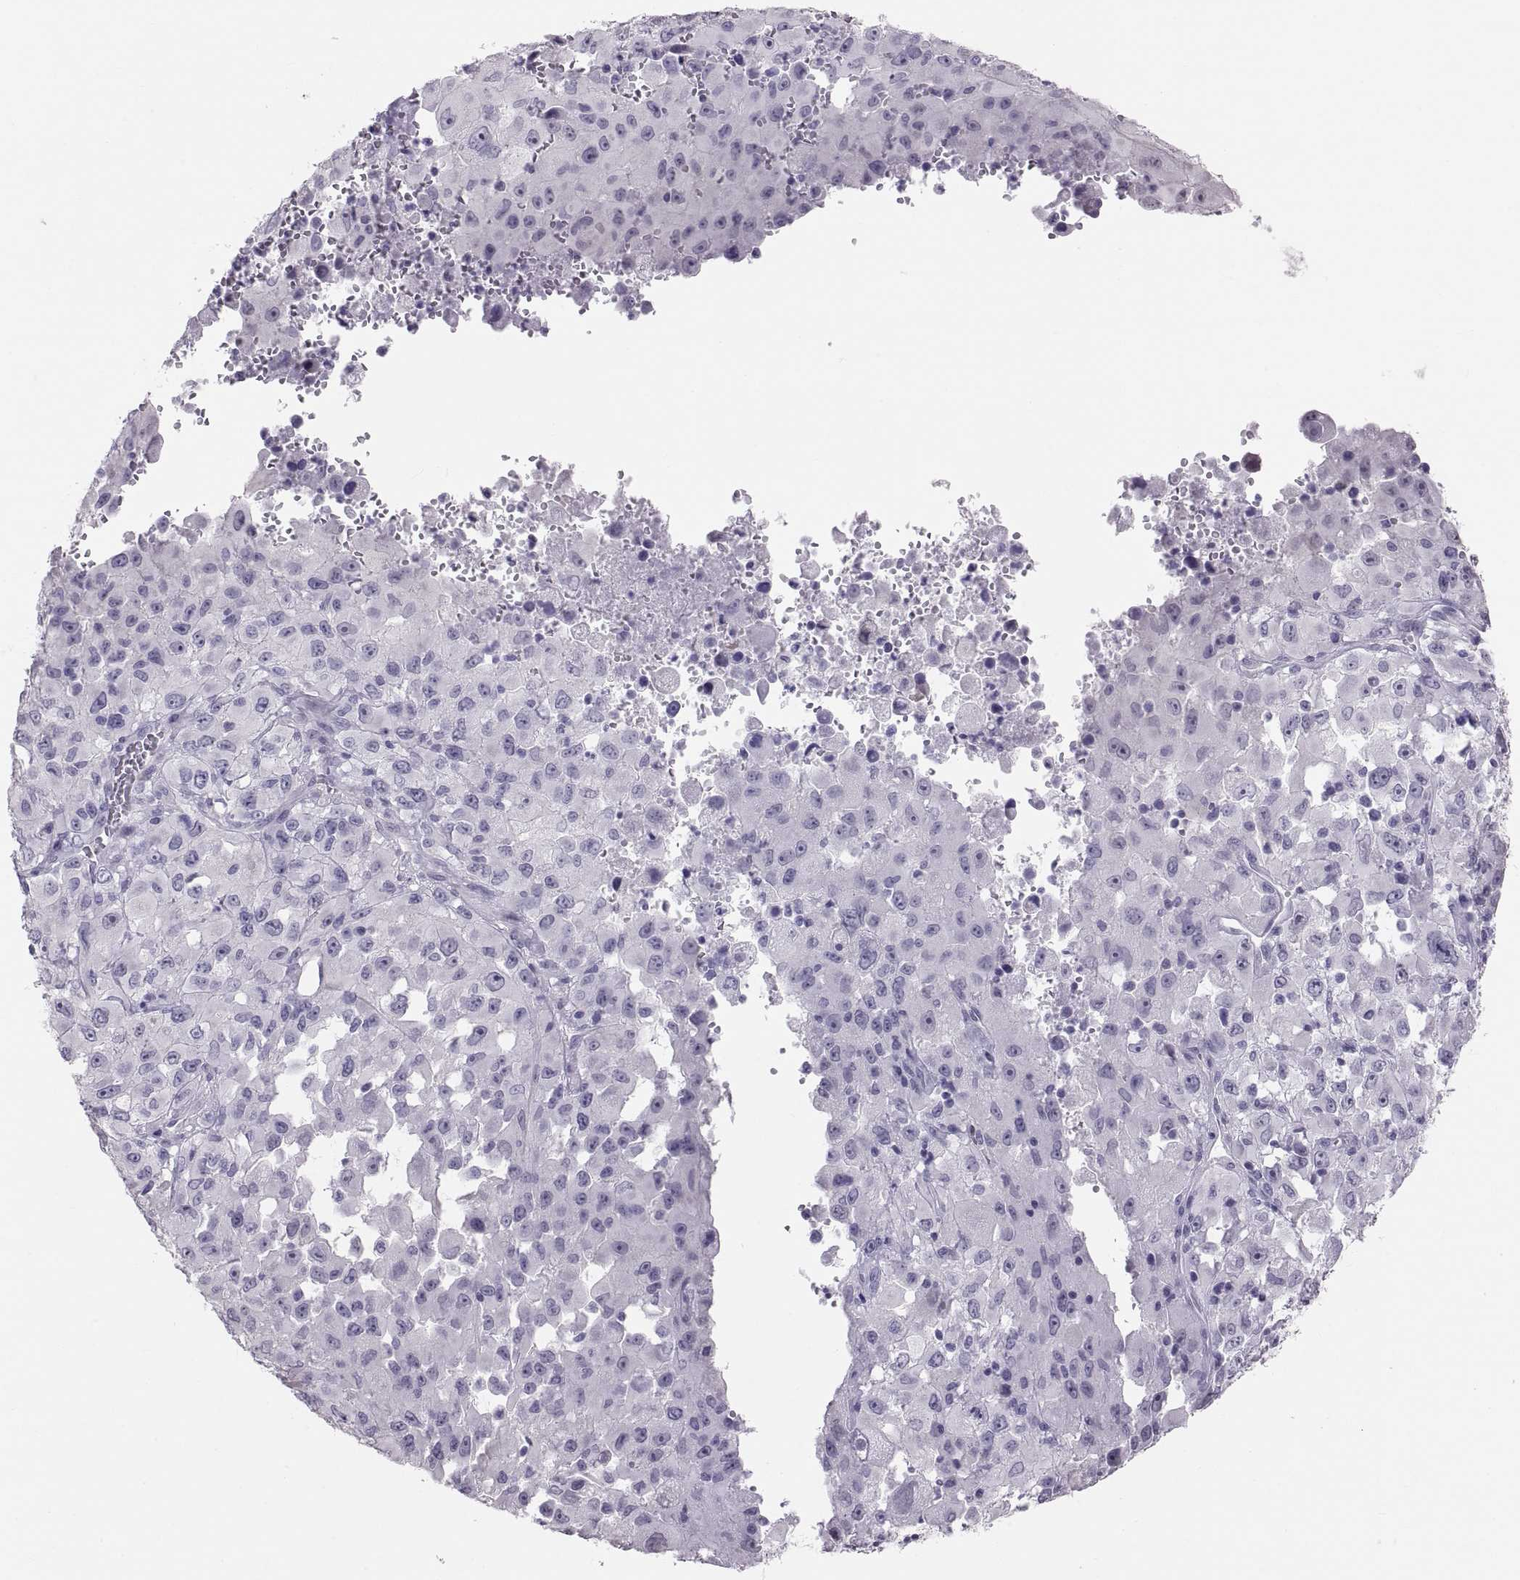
{"staining": {"intensity": "negative", "quantity": "none", "location": "none"}, "tissue": "melanoma", "cell_type": "Tumor cells", "image_type": "cancer", "snomed": [{"axis": "morphology", "description": "Malignant melanoma, Metastatic site"}, {"axis": "topography", "description": "Soft tissue"}], "caption": "The micrograph exhibits no significant positivity in tumor cells of malignant melanoma (metastatic site).", "gene": "FAM170A", "patient": {"sex": "male", "age": 50}}